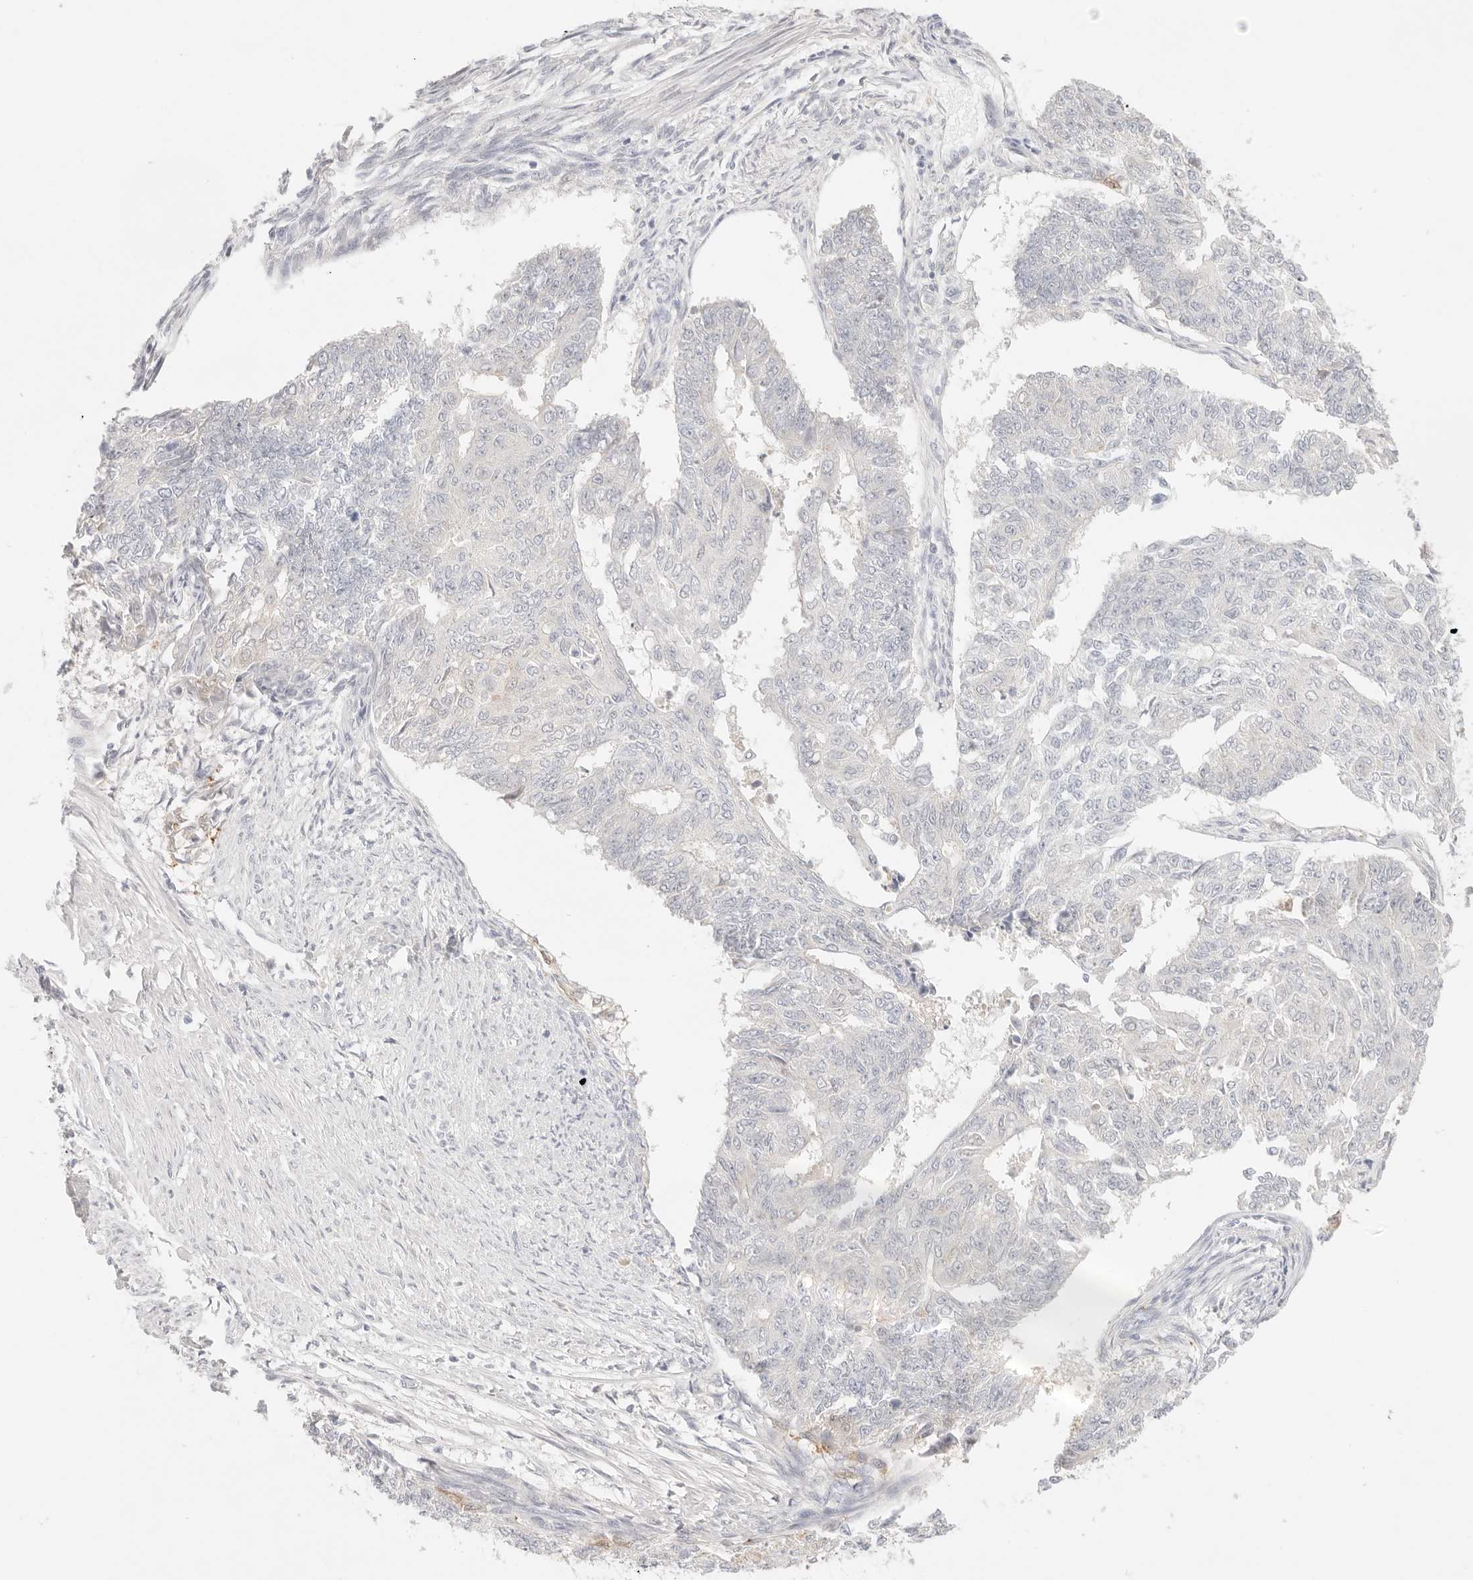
{"staining": {"intensity": "negative", "quantity": "none", "location": "none"}, "tissue": "endometrial cancer", "cell_type": "Tumor cells", "image_type": "cancer", "snomed": [{"axis": "morphology", "description": "Adenocarcinoma, NOS"}, {"axis": "topography", "description": "Endometrium"}], "caption": "This is an IHC histopathology image of endometrial cancer (adenocarcinoma). There is no positivity in tumor cells.", "gene": "SPHK1", "patient": {"sex": "female", "age": 32}}